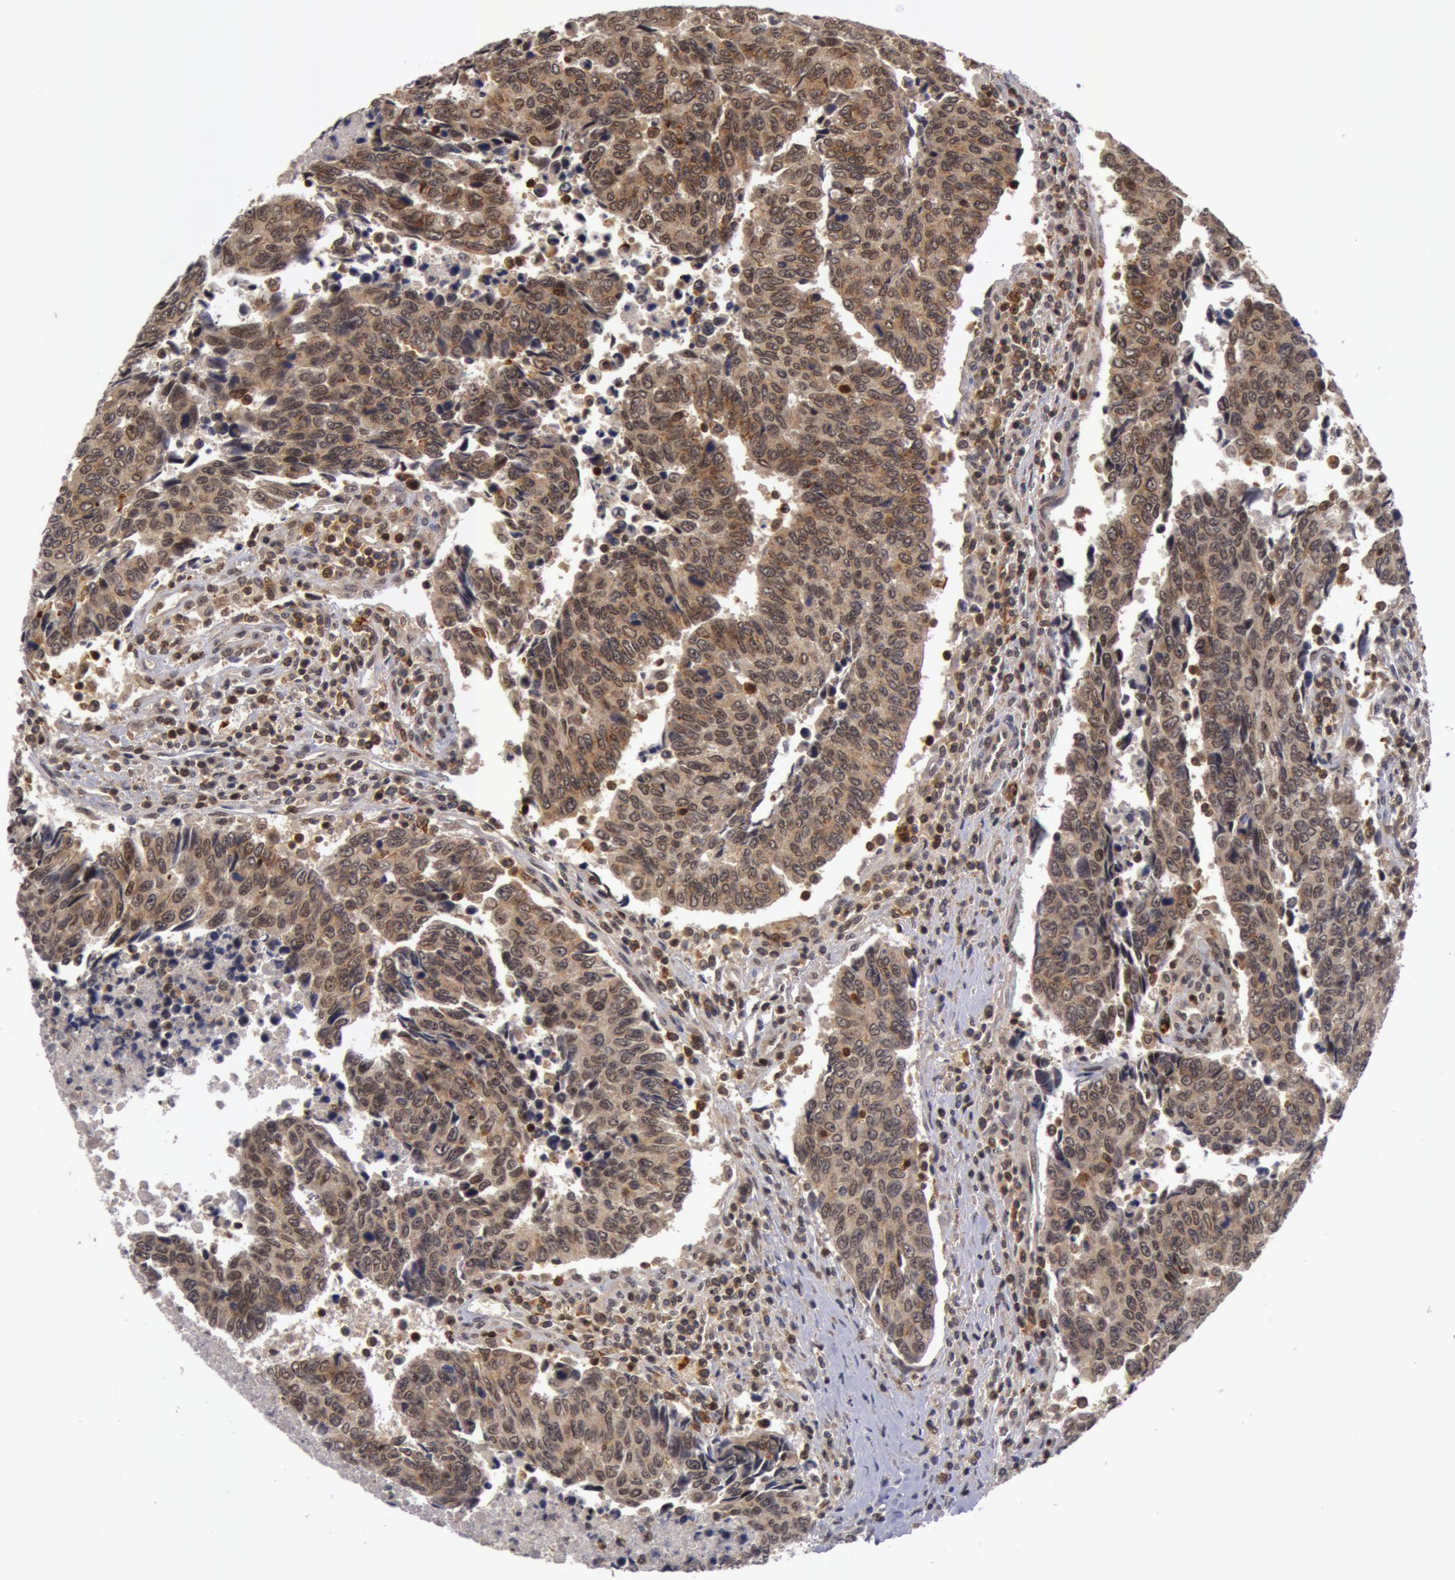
{"staining": {"intensity": "weak", "quantity": "25%-75%", "location": "nuclear"}, "tissue": "urothelial cancer", "cell_type": "Tumor cells", "image_type": "cancer", "snomed": [{"axis": "morphology", "description": "Urothelial carcinoma, High grade"}, {"axis": "topography", "description": "Urinary bladder"}], "caption": "High-power microscopy captured an immunohistochemistry micrograph of urothelial cancer, revealing weak nuclear expression in approximately 25%-75% of tumor cells.", "gene": "ZNF350", "patient": {"sex": "male", "age": 86}}